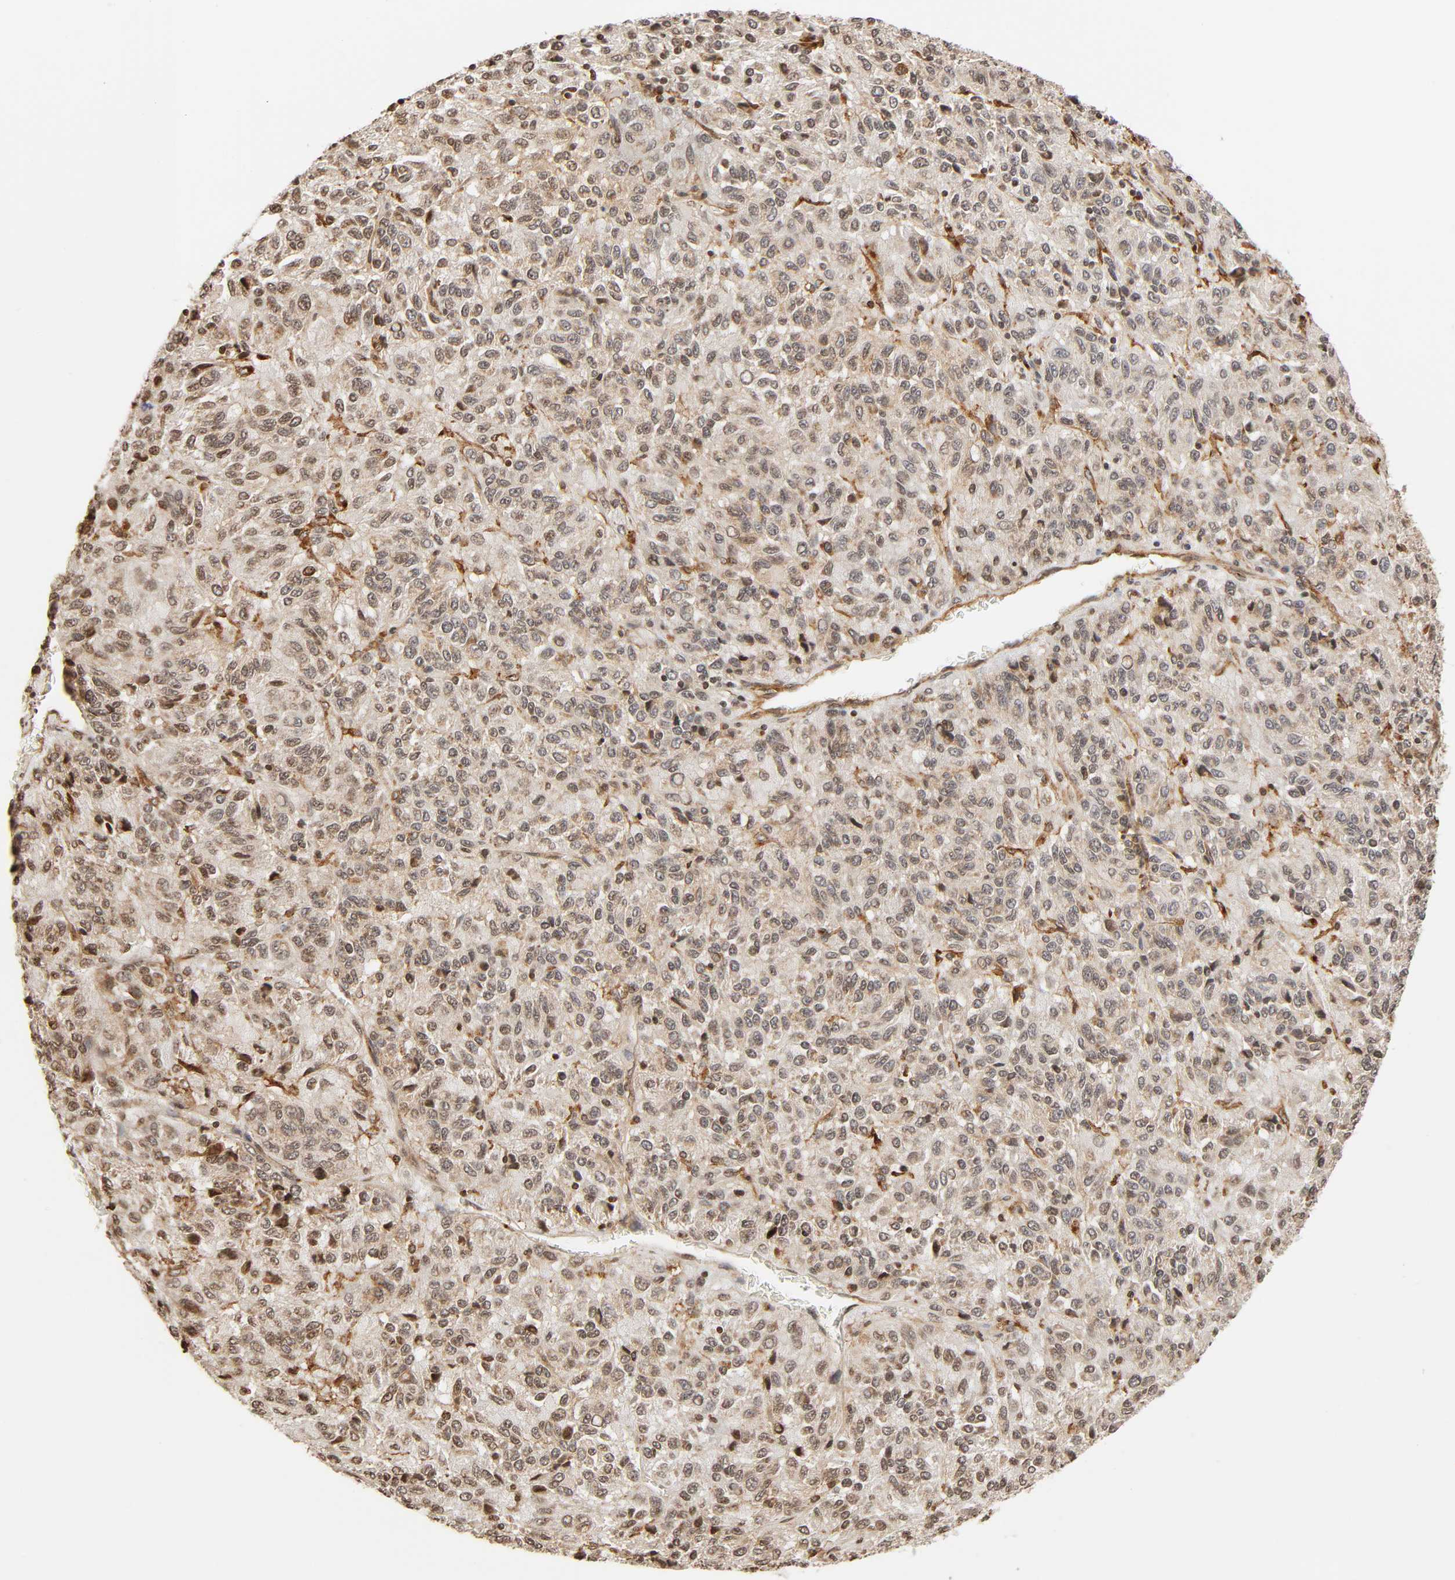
{"staining": {"intensity": "weak", "quantity": "25%-75%", "location": "cytoplasmic/membranous"}, "tissue": "melanoma", "cell_type": "Tumor cells", "image_type": "cancer", "snomed": [{"axis": "morphology", "description": "Malignant melanoma, Metastatic site"}, {"axis": "topography", "description": "Lung"}], "caption": "This is a micrograph of immunohistochemistry staining of melanoma, which shows weak staining in the cytoplasmic/membranous of tumor cells.", "gene": "ITGAV", "patient": {"sex": "male", "age": 64}}